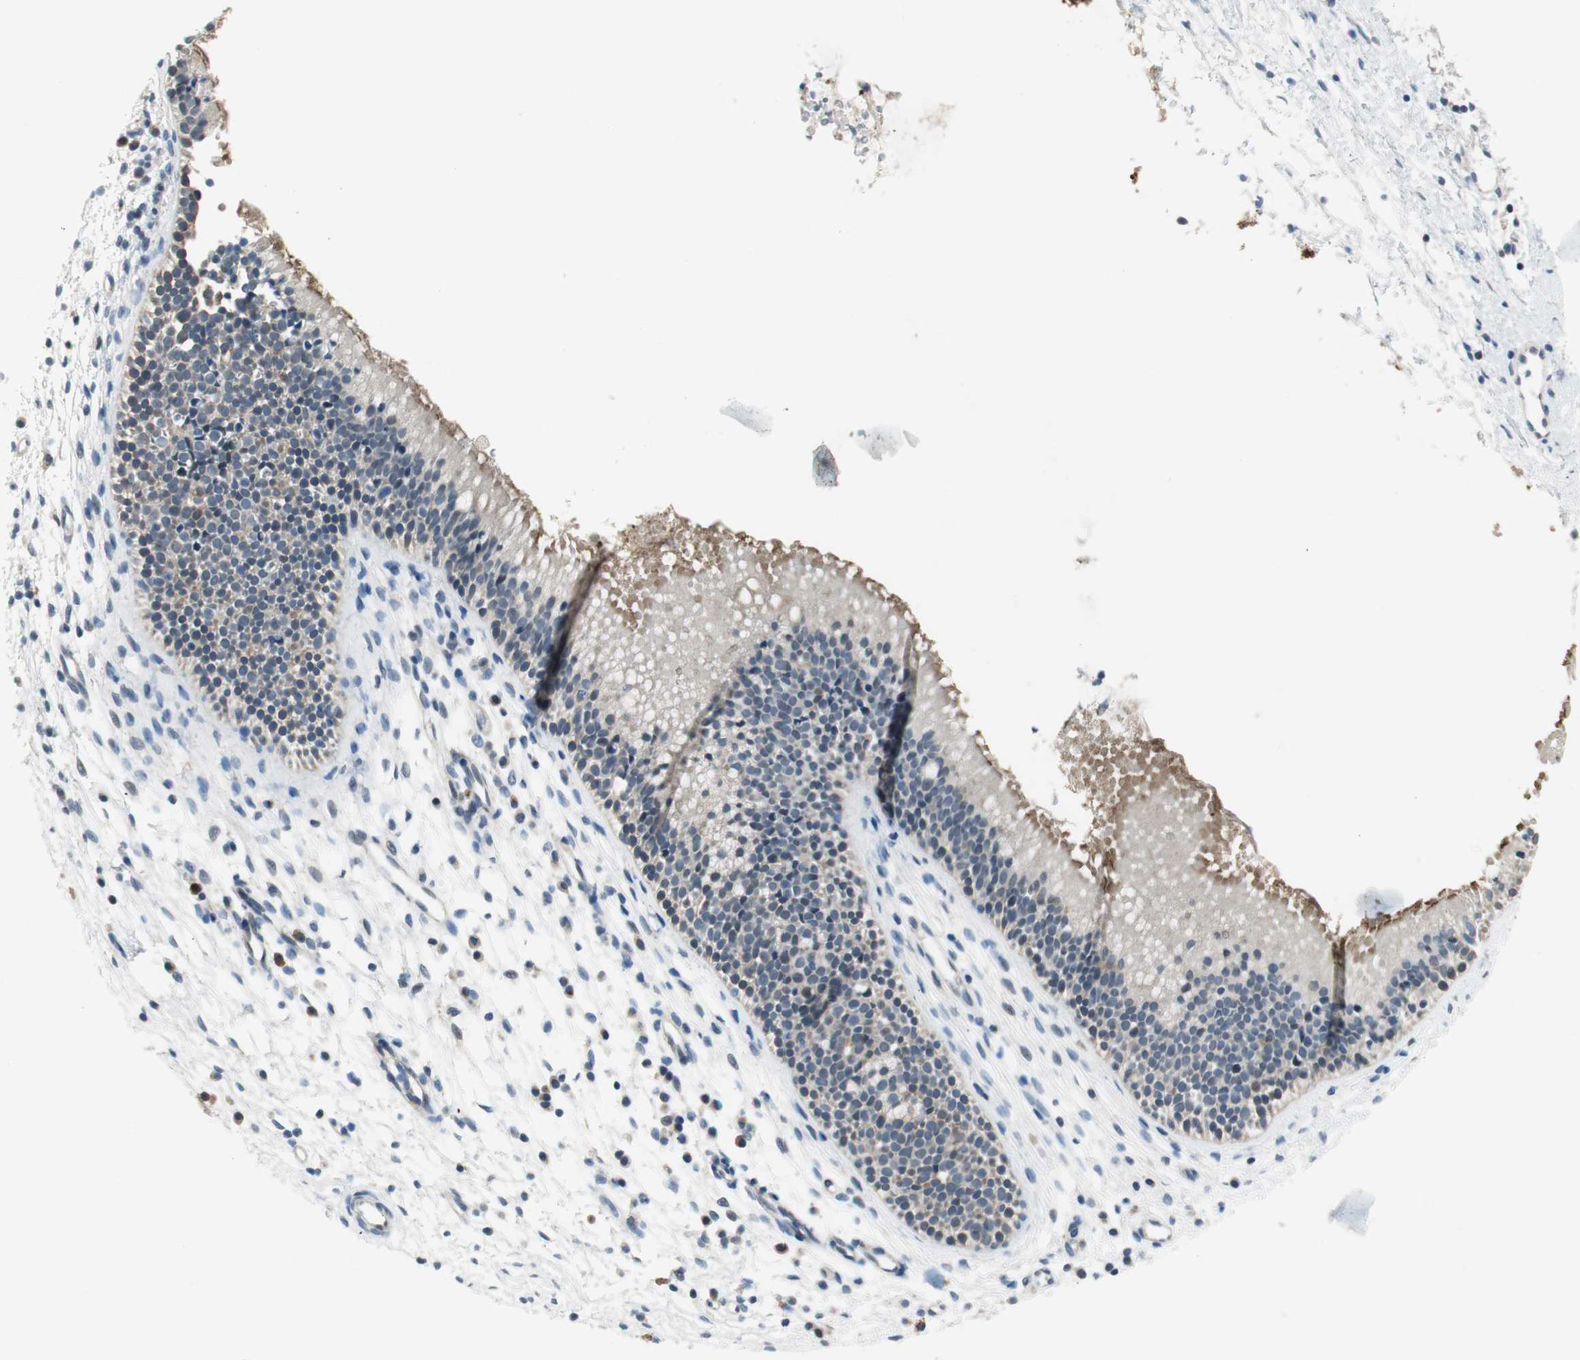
{"staining": {"intensity": "weak", "quantity": "<25%", "location": "cytoplasmic/membranous"}, "tissue": "nasopharynx", "cell_type": "Respiratory epithelial cells", "image_type": "normal", "snomed": [{"axis": "morphology", "description": "Normal tissue, NOS"}, {"axis": "topography", "description": "Nasopharynx"}], "caption": "A high-resolution image shows immunohistochemistry (IHC) staining of normal nasopharynx, which exhibits no significant staining in respiratory epithelial cells.", "gene": "PCDHB15", "patient": {"sex": "male", "age": 21}}